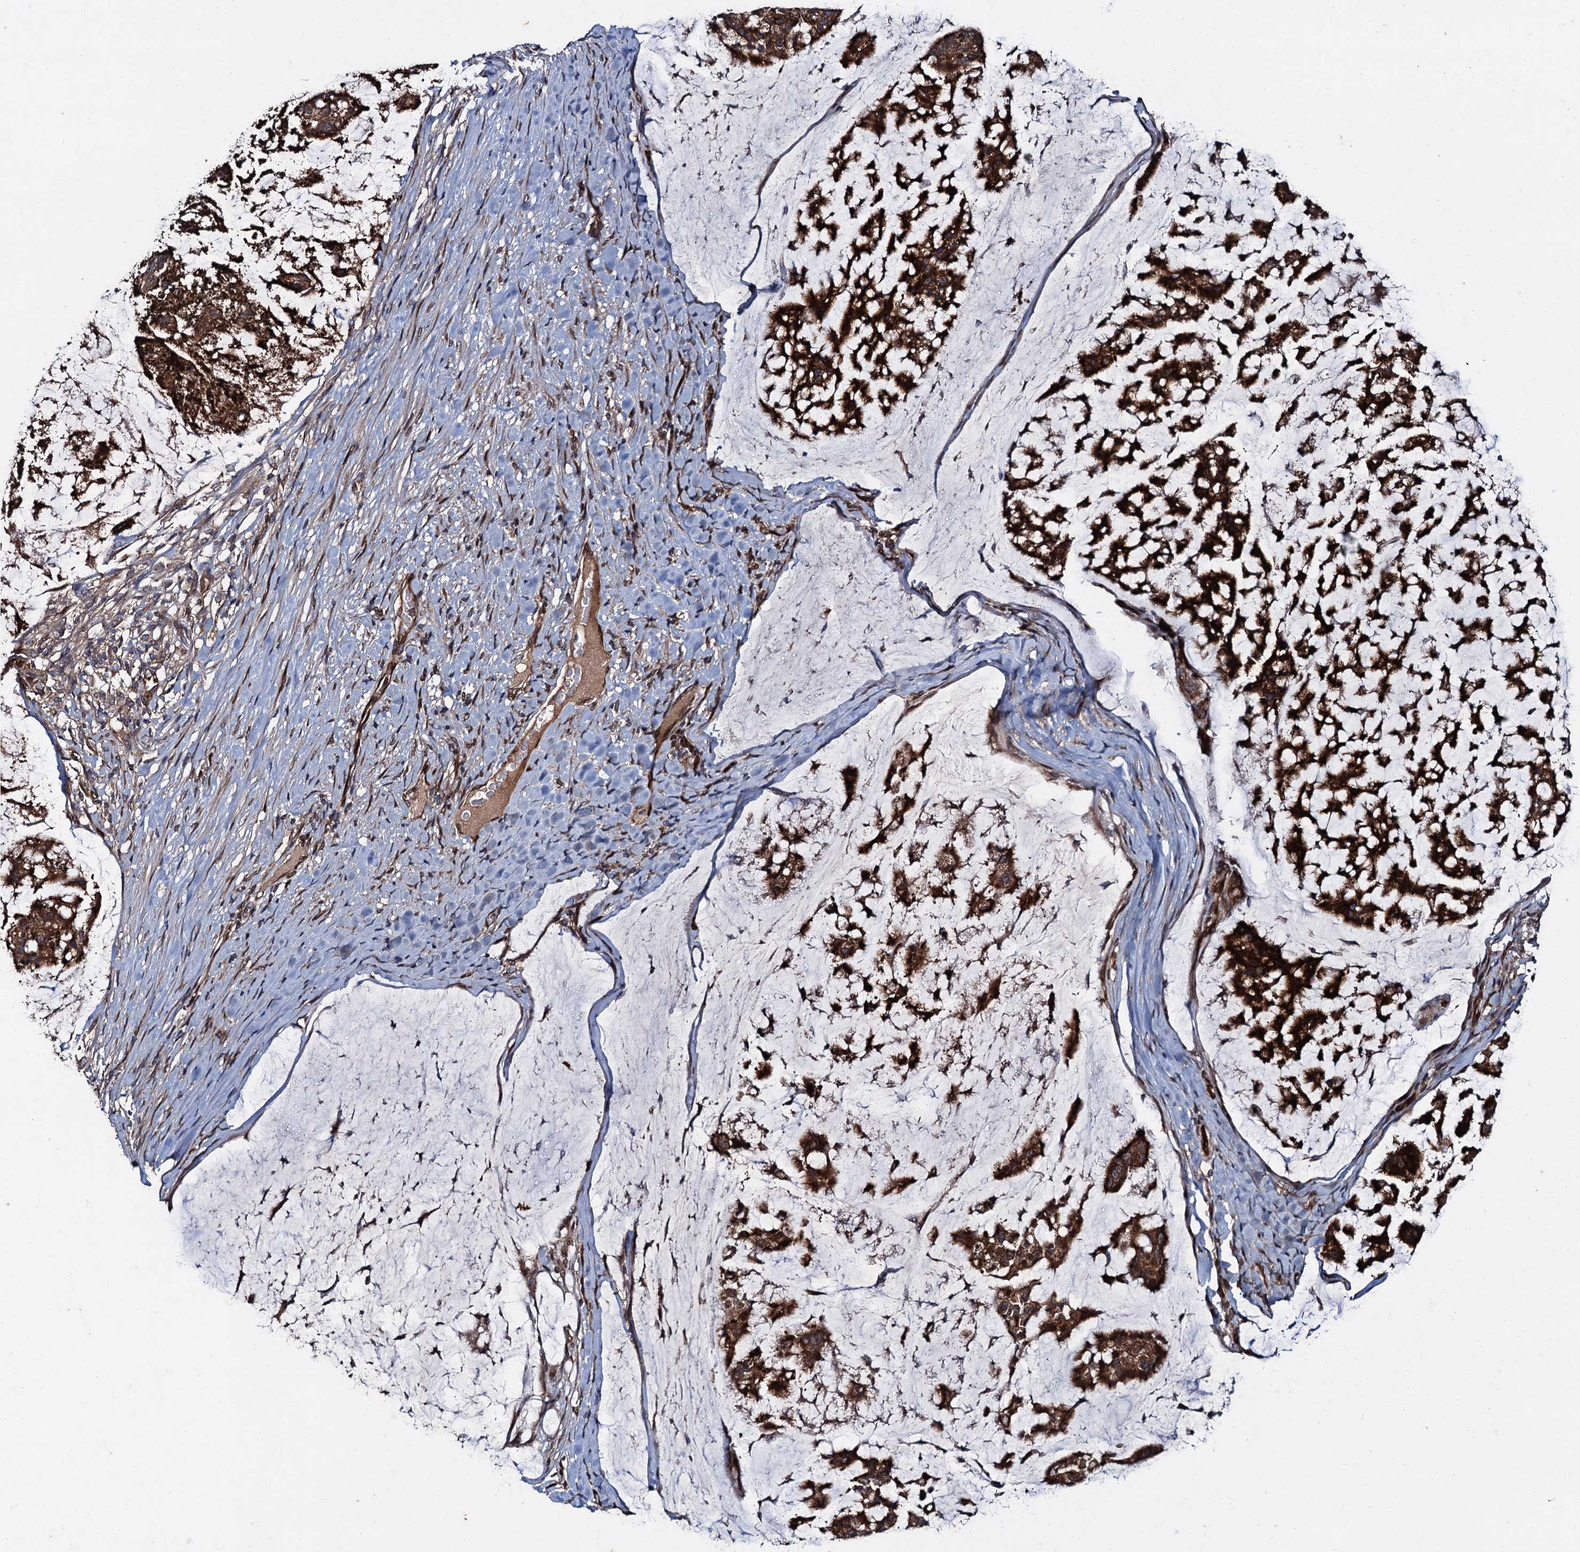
{"staining": {"intensity": "strong", "quantity": ">75%", "location": "cytoplasmic/membranous"}, "tissue": "stomach cancer", "cell_type": "Tumor cells", "image_type": "cancer", "snomed": [{"axis": "morphology", "description": "Adenocarcinoma, NOS"}, {"axis": "topography", "description": "Stomach, lower"}], "caption": "An image of stomach adenocarcinoma stained for a protein exhibits strong cytoplasmic/membranous brown staining in tumor cells.", "gene": "RHOBTB1", "patient": {"sex": "male", "age": 67}}